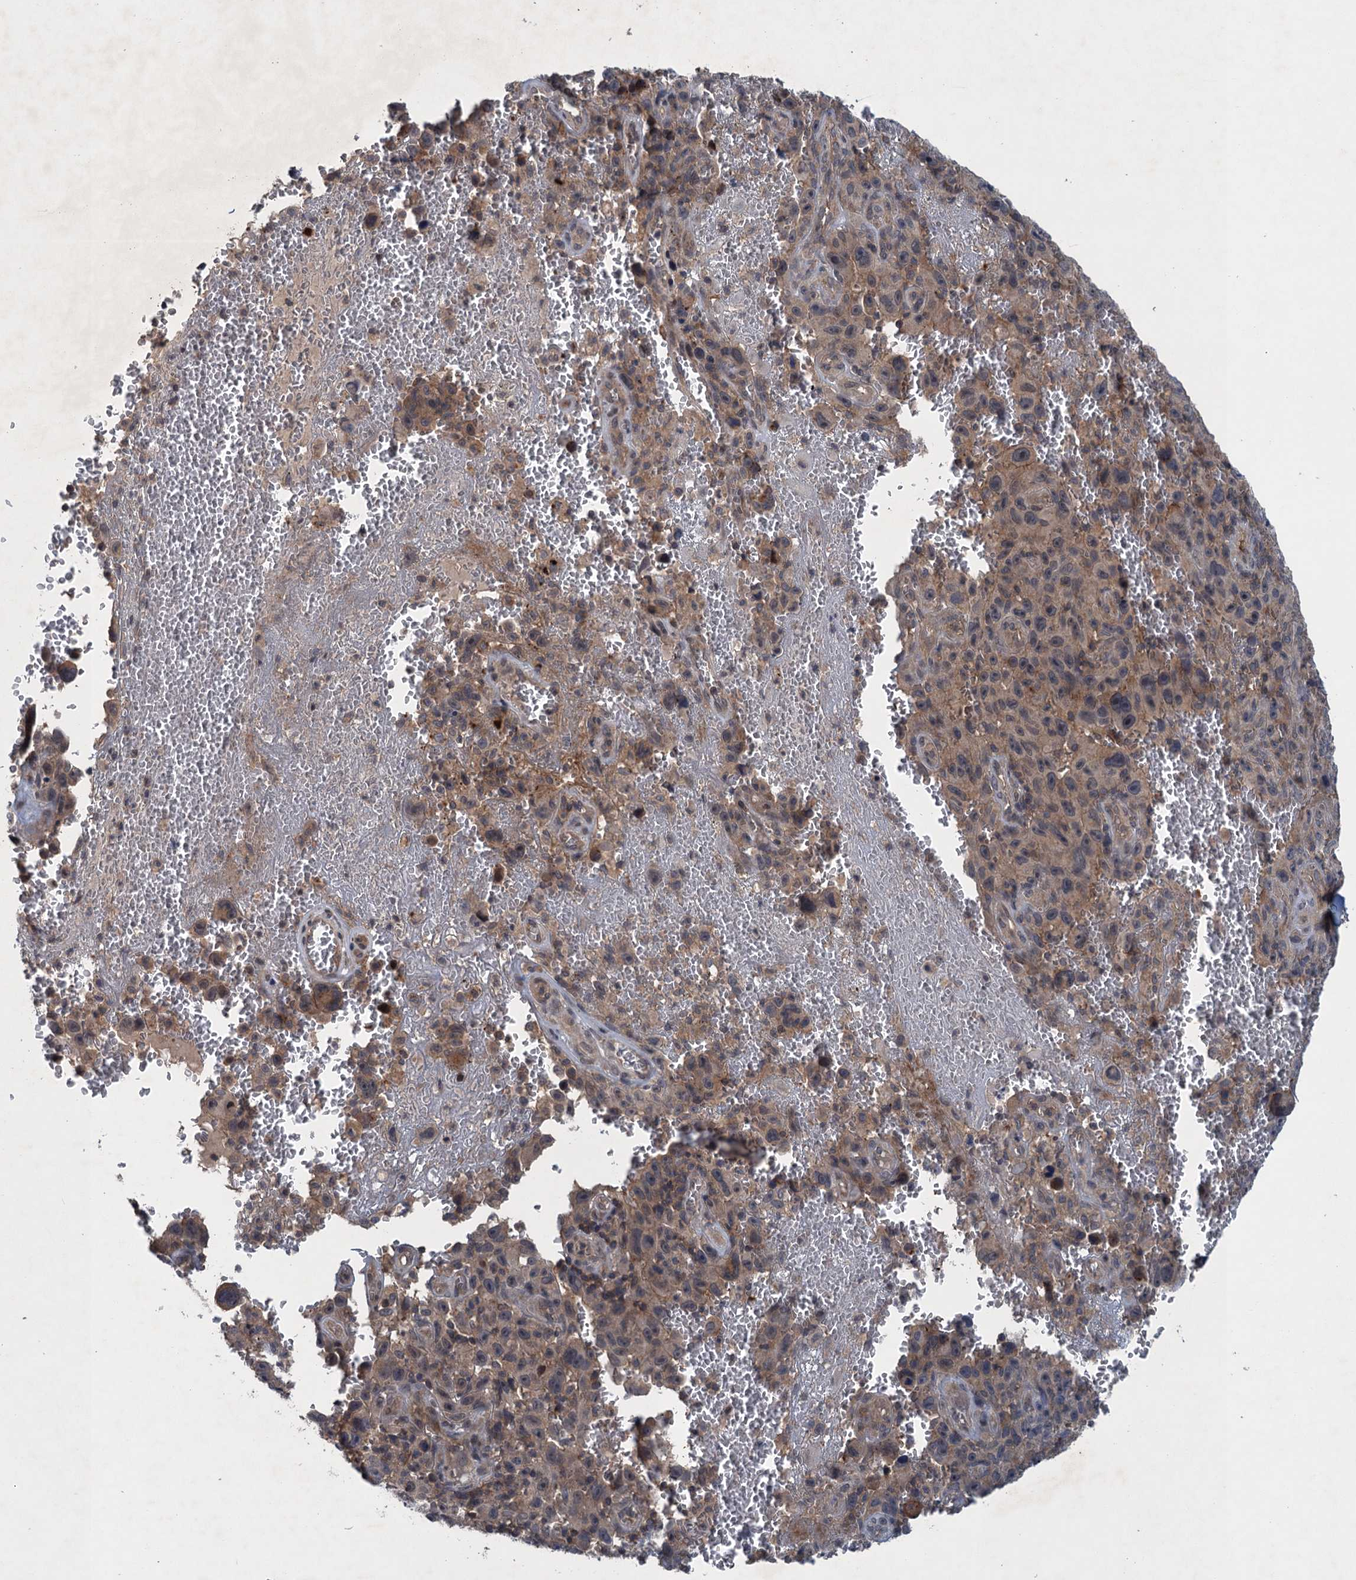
{"staining": {"intensity": "weak", "quantity": ">75%", "location": "cytoplasmic/membranous,nuclear"}, "tissue": "melanoma", "cell_type": "Tumor cells", "image_type": "cancer", "snomed": [{"axis": "morphology", "description": "Malignant melanoma, NOS"}, {"axis": "topography", "description": "Skin"}], "caption": "There is low levels of weak cytoplasmic/membranous and nuclear expression in tumor cells of malignant melanoma, as demonstrated by immunohistochemical staining (brown color).", "gene": "RNF165", "patient": {"sex": "female", "age": 82}}